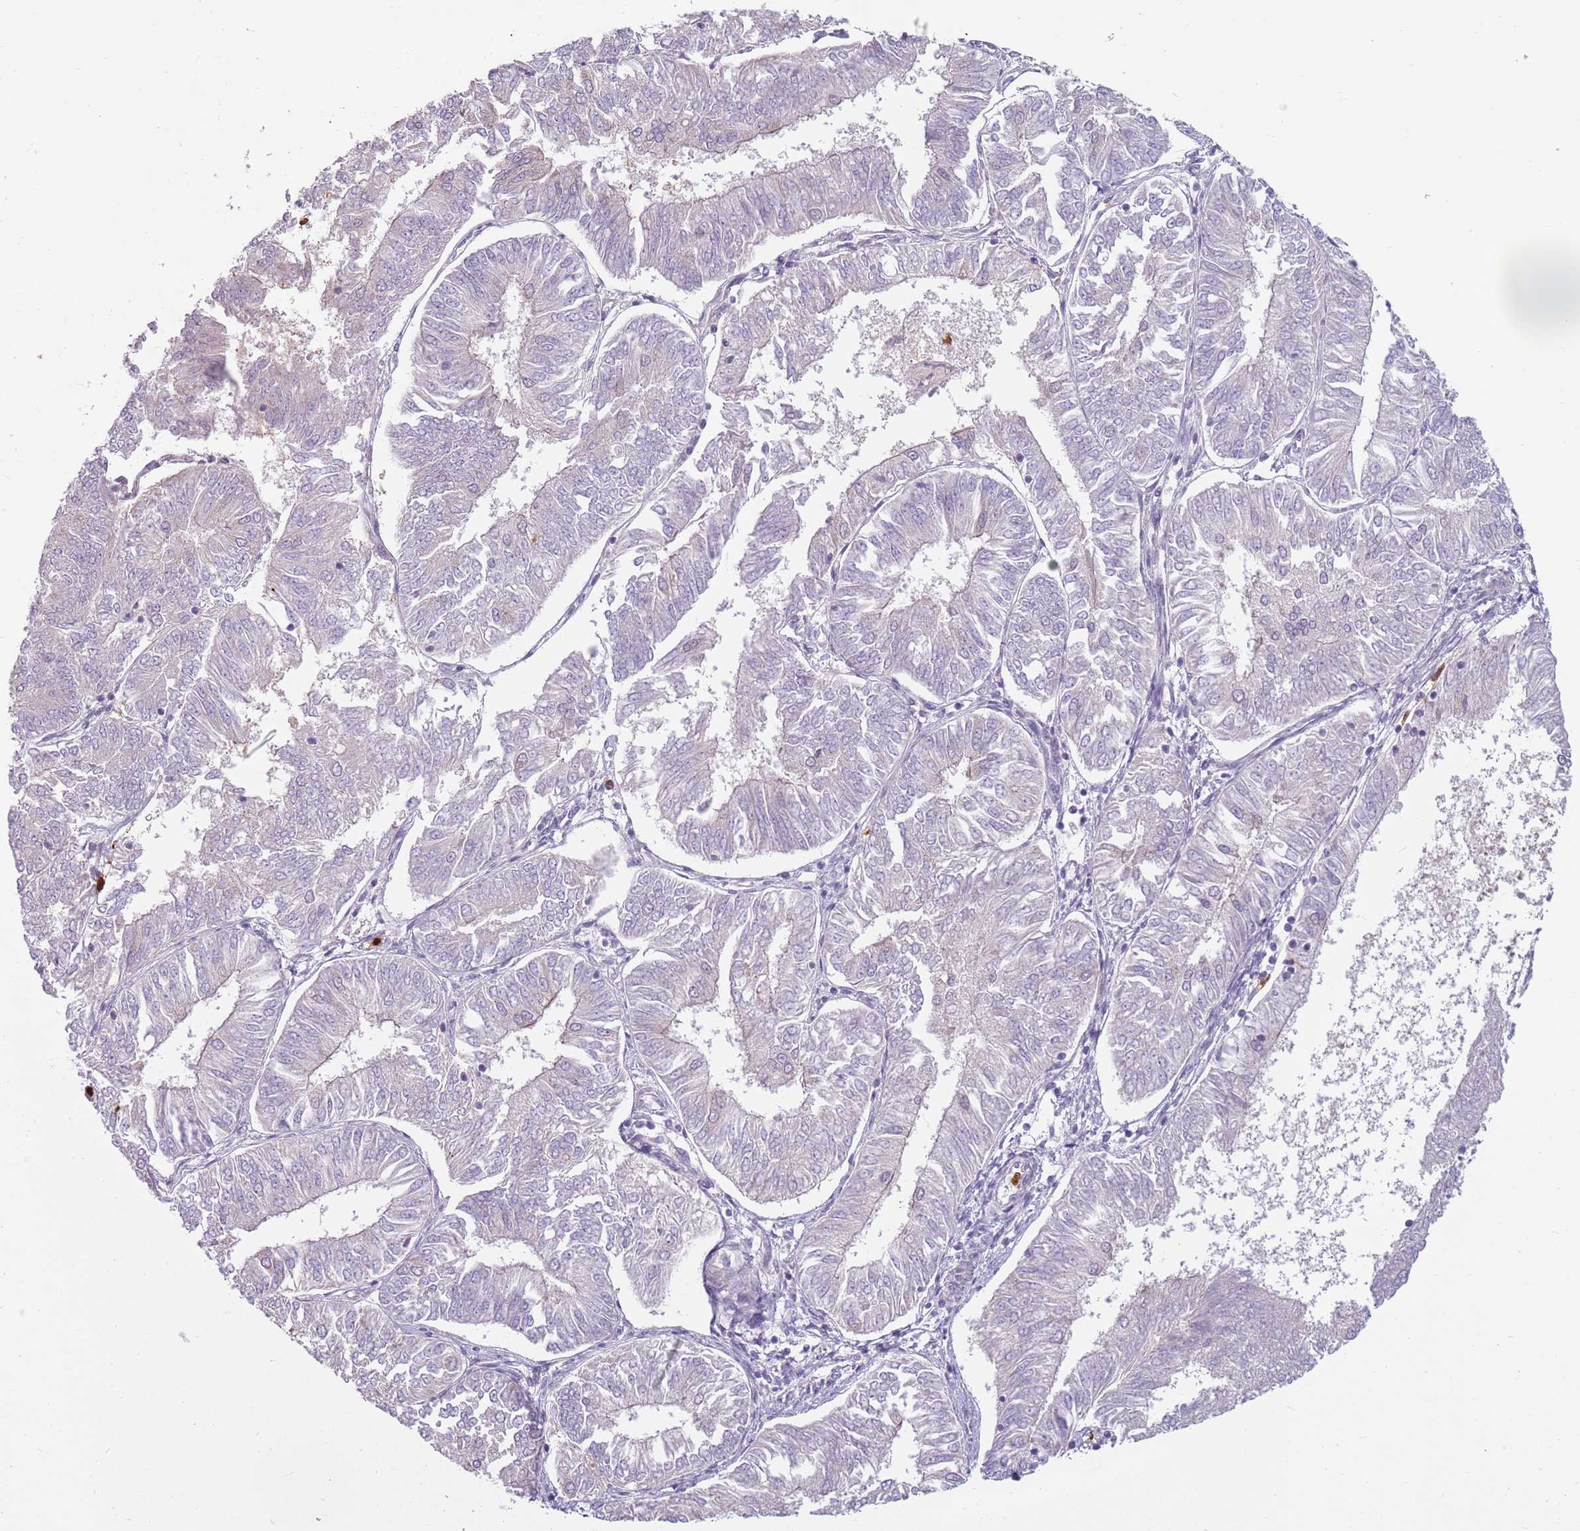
{"staining": {"intensity": "negative", "quantity": "none", "location": "none"}, "tissue": "endometrial cancer", "cell_type": "Tumor cells", "image_type": "cancer", "snomed": [{"axis": "morphology", "description": "Adenocarcinoma, NOS"}, {"axis": "topography", "description": "Endometrium"}], "caption": "Adenocarcinoma (endometrial) was stained to show a protein in brown. There is no significant positivity in tumor cells.", "gene": "SPAG4", "patient": {"sex": "female", "age": 58}}